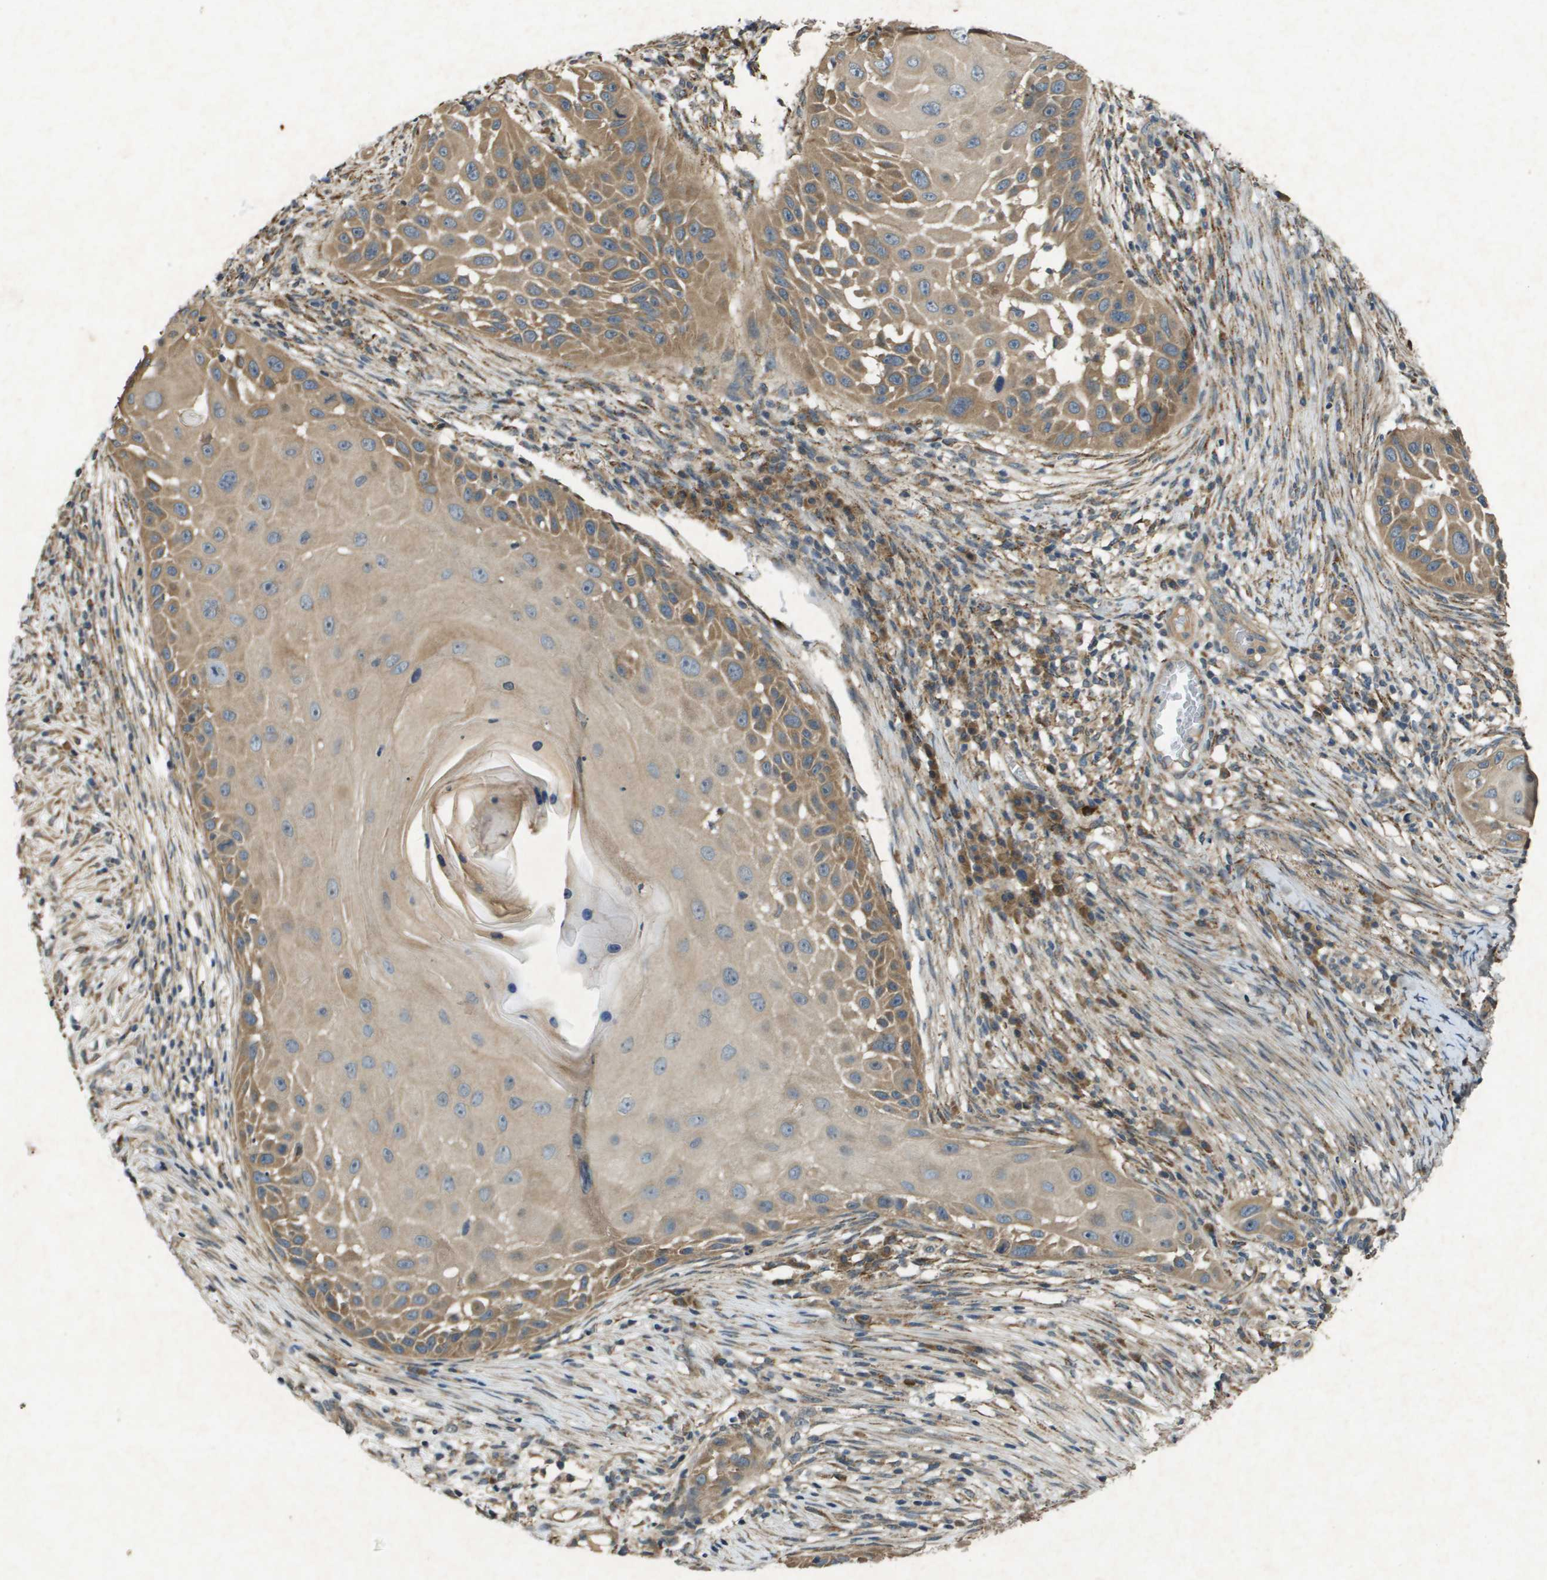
{"staining": {"intensity": "moderate", "quantity": ">75%", "location": "cytoplasmic/membranous"}, "tissue": "skin cancer", "cell_type": "Tumor cells", "image_type": "cancer", "snomed": [{"axis": "morphology", "description": "Squamous cell carcinoma, NOS"}, {"axis": "topography", "description": "Skin"}], "caption": "Approximately >75% of tumor cells in squamous cell carcinoma (skin) show moderate cytoplasmic/membranous protein staining as visualized by brown immunohistochemical staining.", "gene": "CDKN2C", "patient": {"sex": "female", "age": 44}}